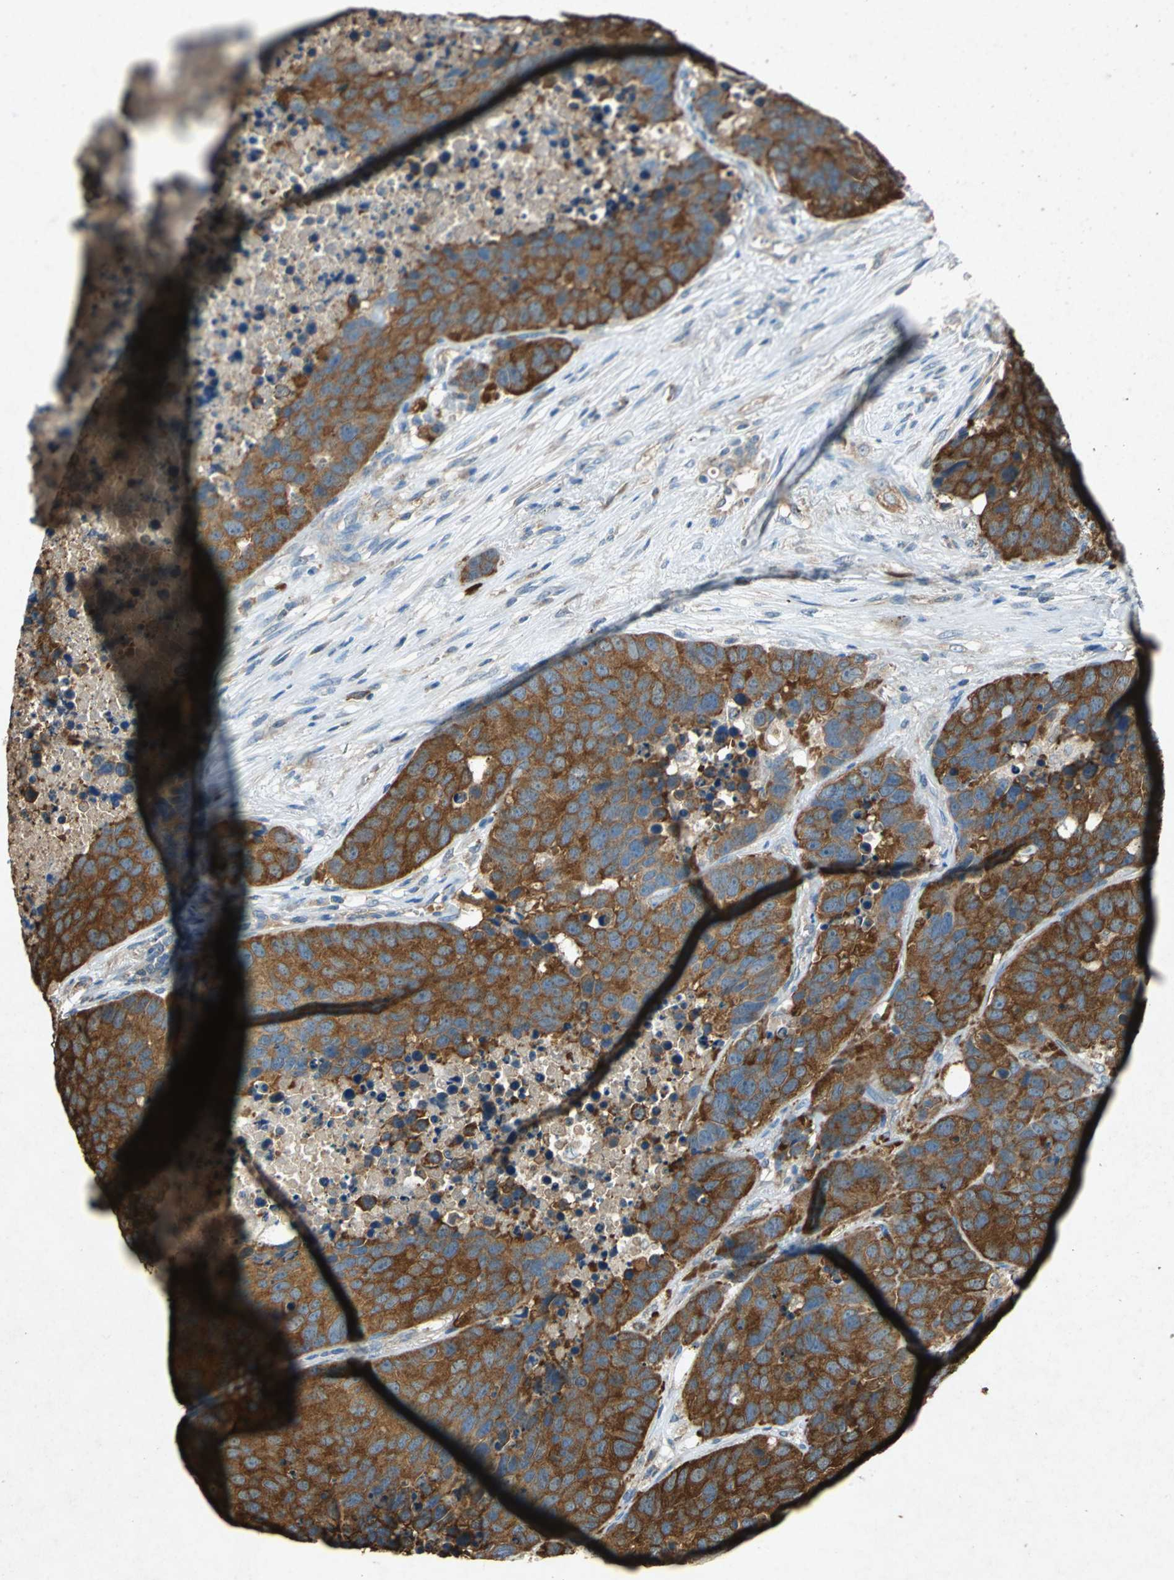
{"staining": {"intensity": "strong", "quantity": ">75%", "location": "cytoplasmic/membranous"}, "tissue": "carcinoid", "cell_type": "Tumor cells", "image_type": "cancer", "snomed": [{"axis": "morphology", "description": "Carcinoid, malignant, NOS"}, {"axis": "topography", "description": "Lung"}], "caption": "A high-resolution photomicrograph shows immunohistochemistry staining of carcinoid, which exhibits strong cytoplasmic/membranous staining in approximately >75% of tumor cells.", "gene": "HSP90AB1", "patient": {"sex": "male", "age": 60}}